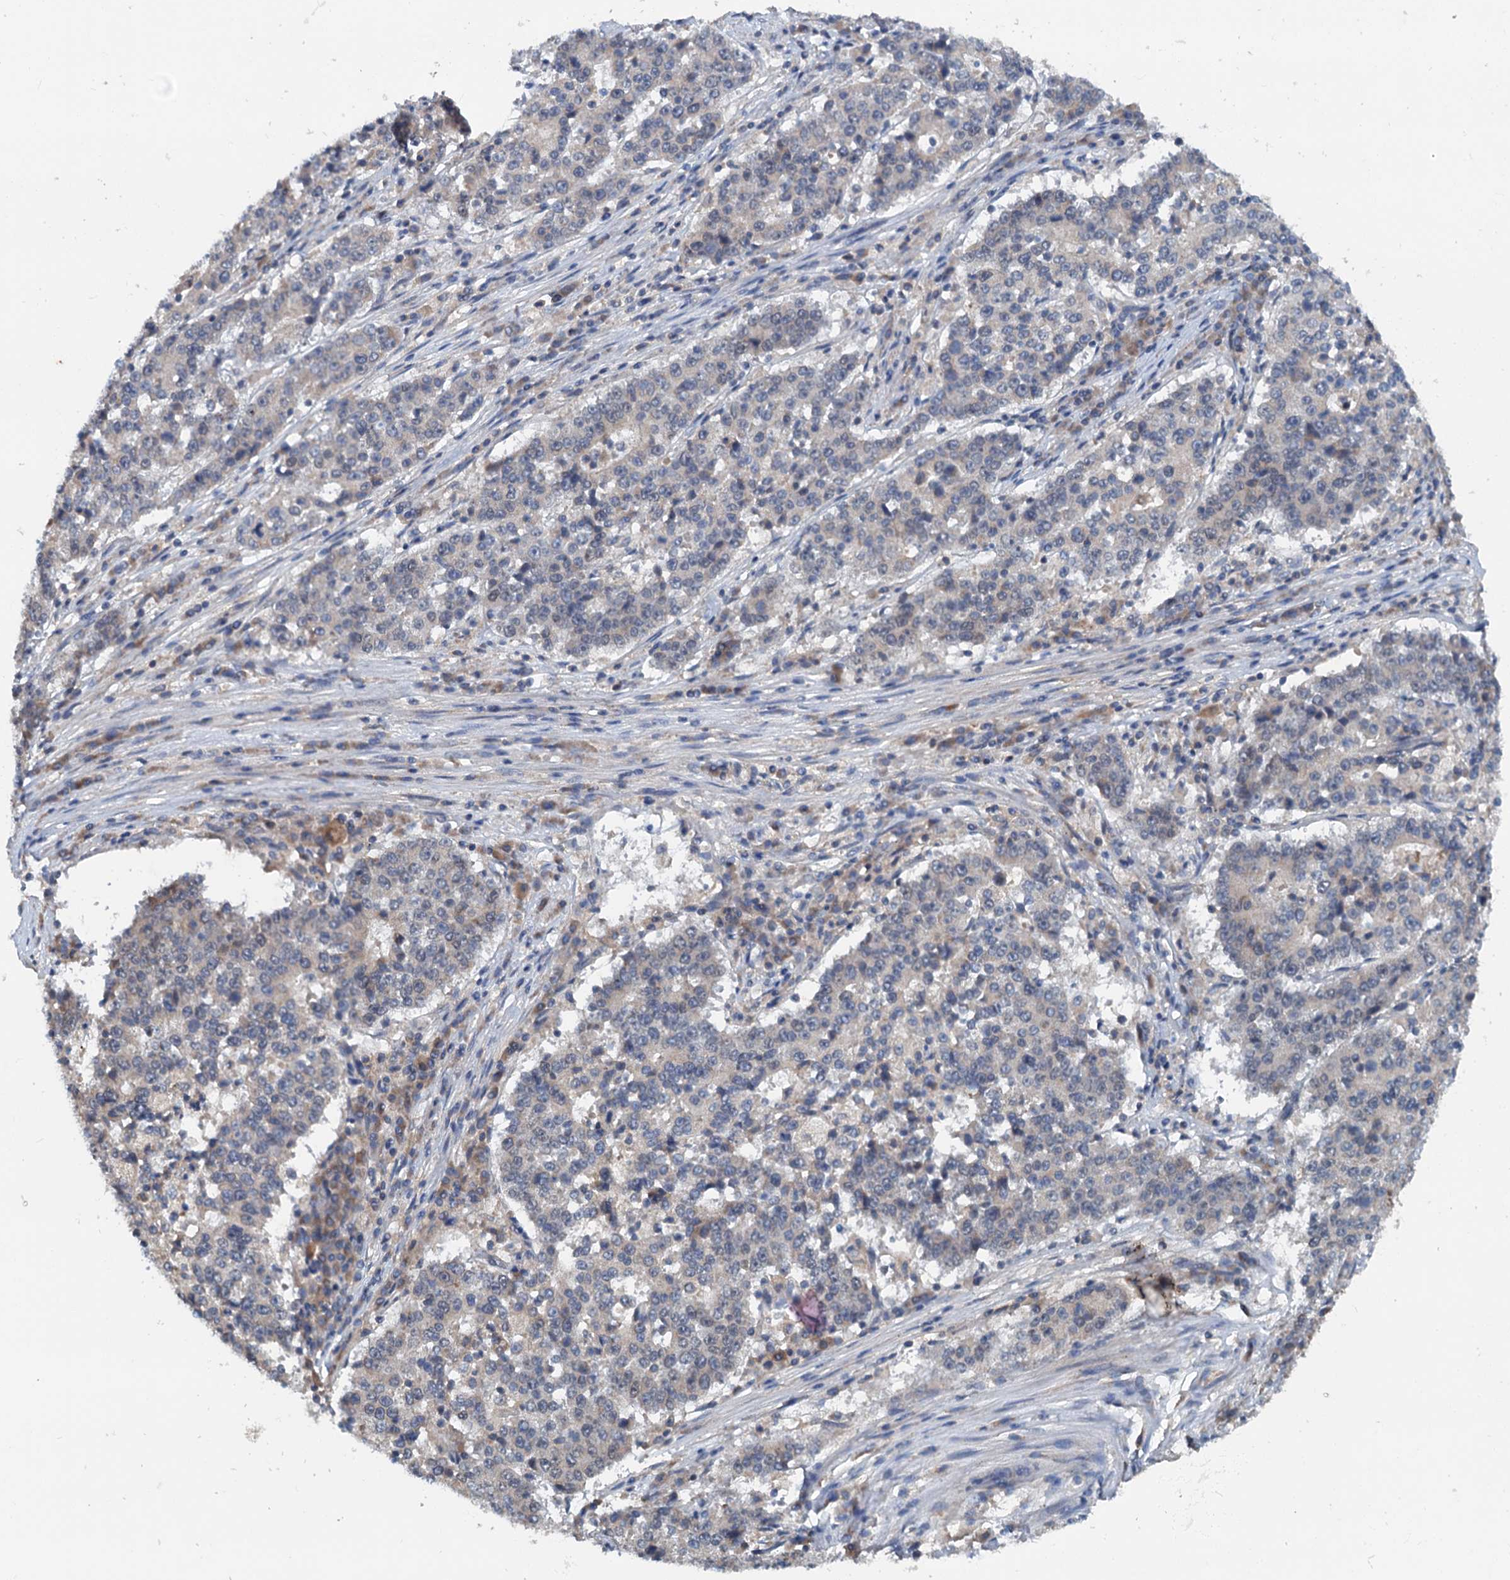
{"staining": {"intensity": "negative", "quantity": "none", "location": "none"}, "tissue": "stomach cancer", "cell_type": "Tumor cells", "image_type": "cancer", "snomed": [{"axis": "morphology", "description": "Adenocarcinoma, NOS"}, {"axis": "topography", "description": "Stomach"}], "caption": "Tumor cells are negative for brown protein staining in stomach cancer (adenocarcinoma).", "gene": "TEDC1", "patient": {"sex": "male", "age": 59}}